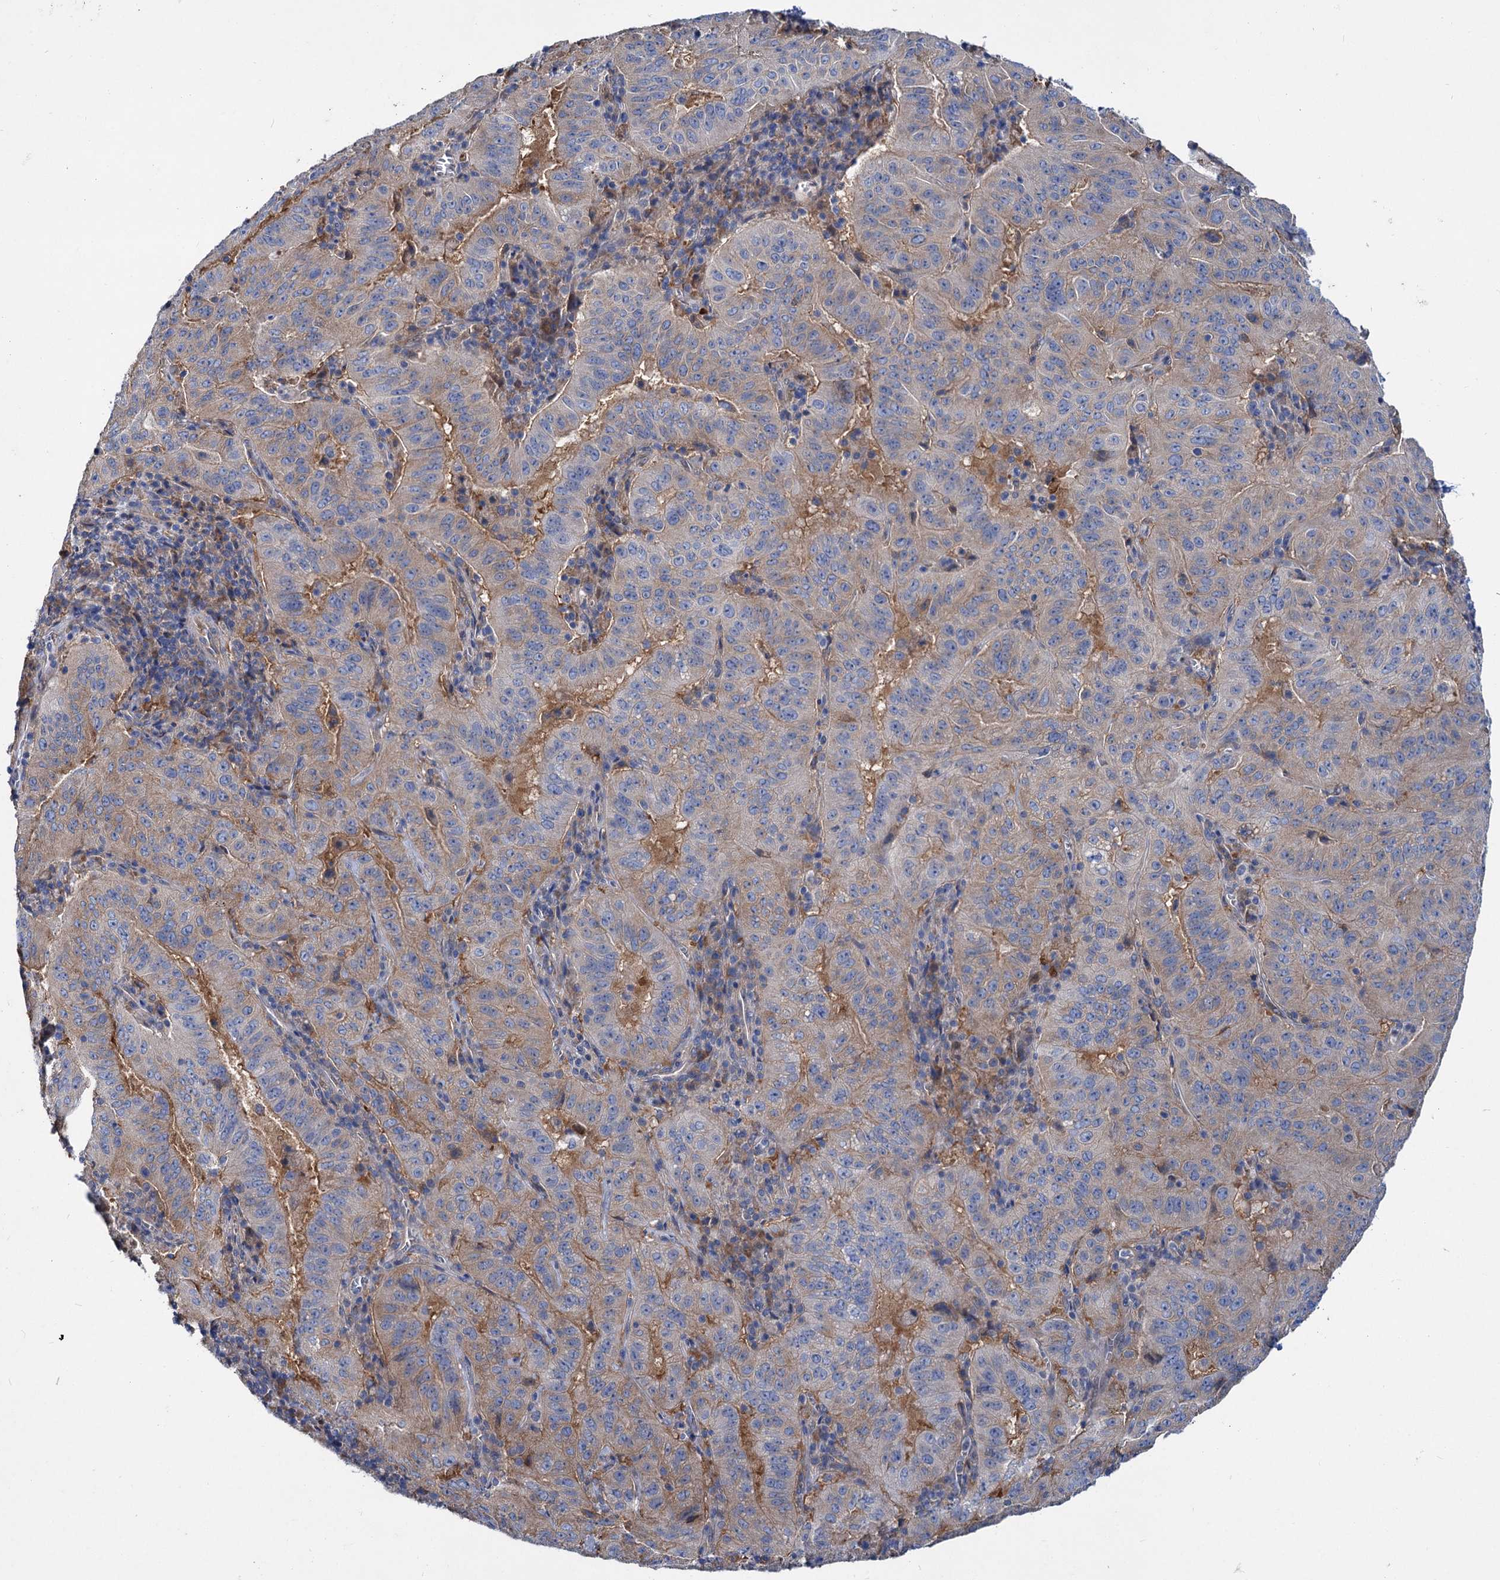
{"staining": {"intensity": "moderate", "quantity": "<25%", "location": "cytoplasmic/membranous"}, "tissue": "pancreatic cancer", "cell_type": "Tumor cells", "image_type": "cancer", "snomed": [{"axis": "morphology", "description": "Adenocarcinoma, NOS"}, {"axis": "topography", "description": "Pancreas"}], "caption": "A low amount of moderate cytoplasmic/membranous expression is identified in approximately <25% of tumor cells in pancreatic cancer (adenocarcinoma) tissue.", "gene": "TRIM55", "patient": {"sex": "male", "age": 63}}